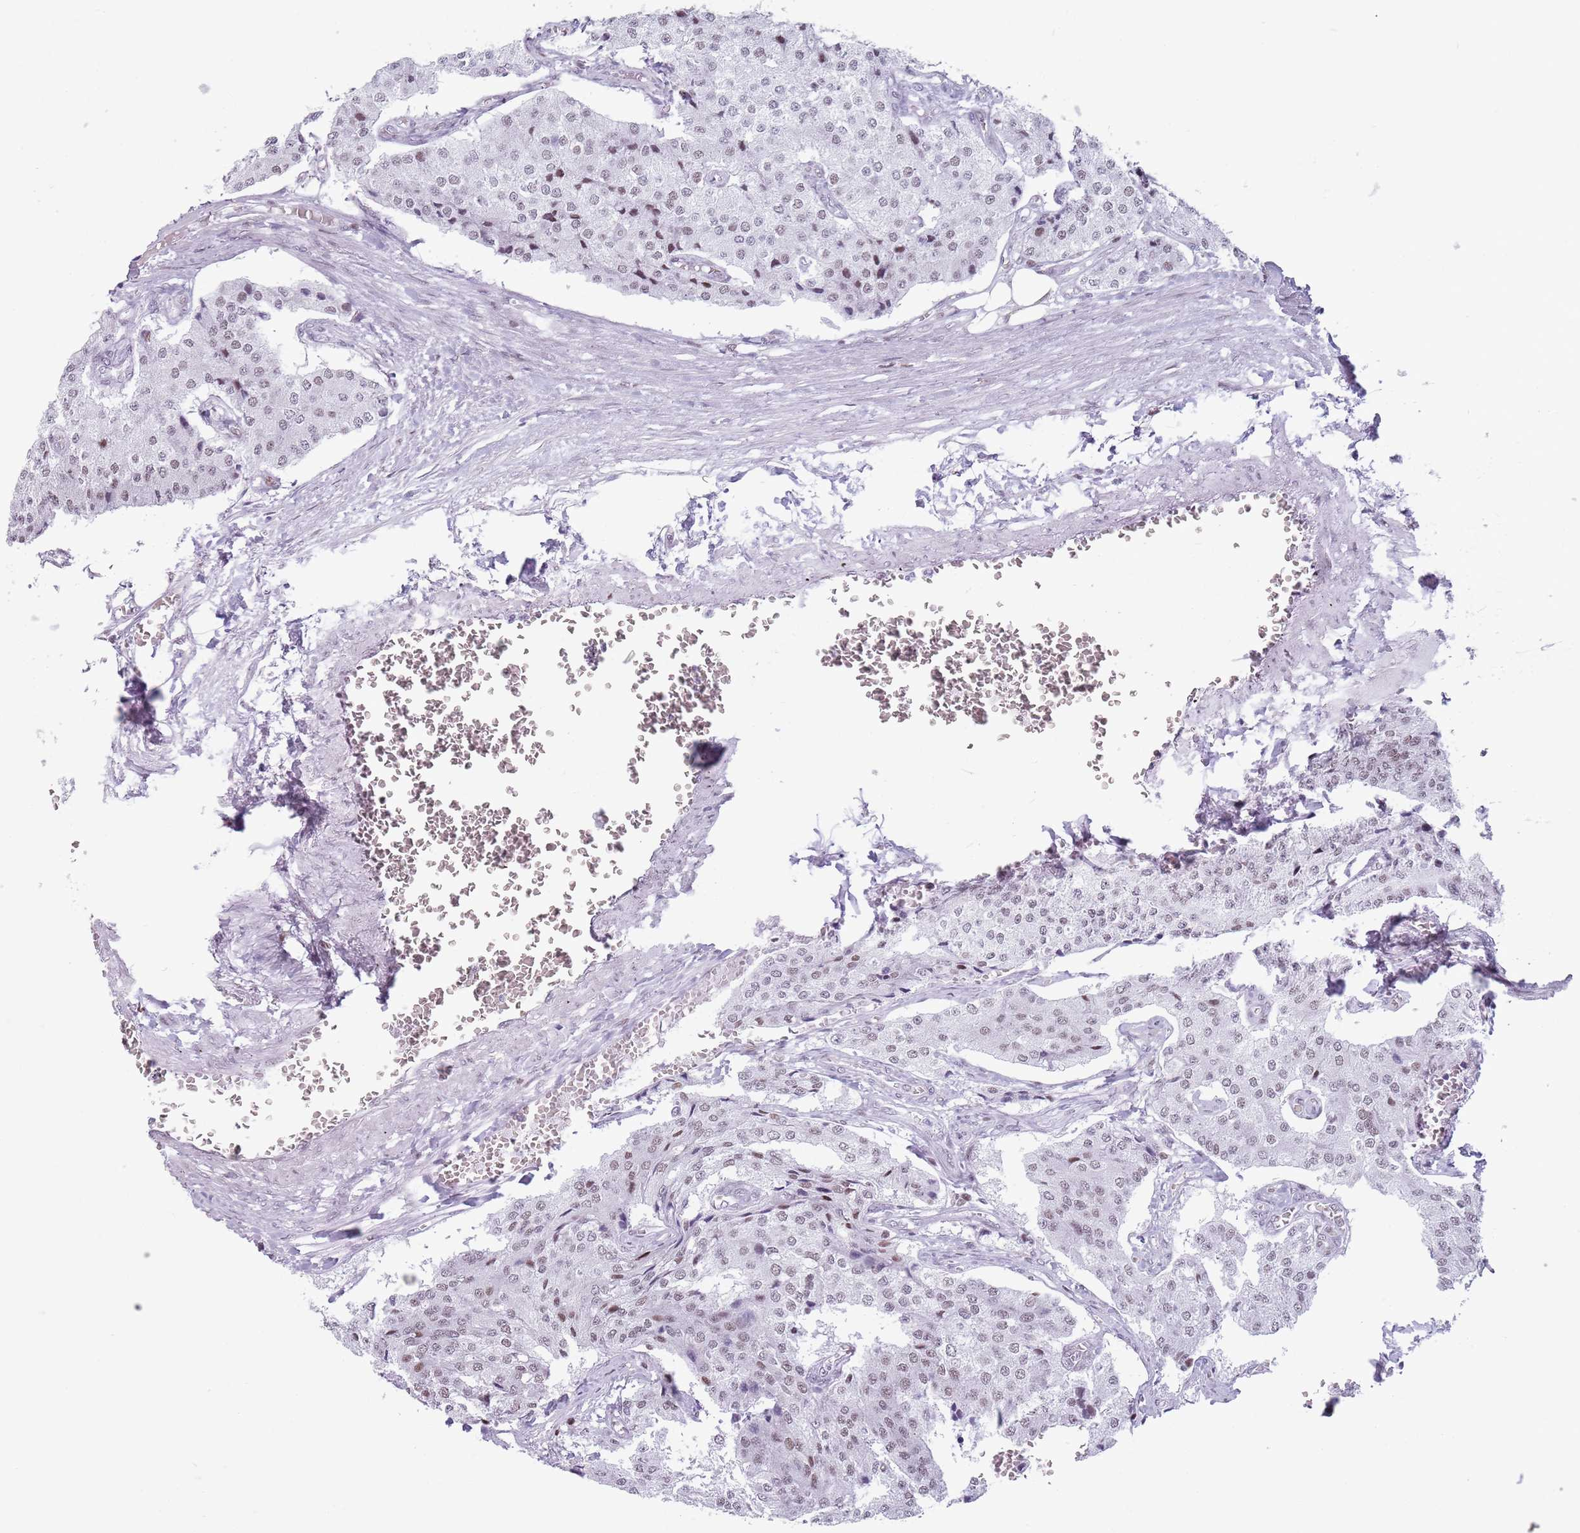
{"staining": {"intensity": "weak", "quantity": "<25%", "location": "nuclear"}, "tissue": "carcinoid", "cell_type": "Tumor cells", "image_type": "cancer", "snomed": [{"axis": "morphology", "description": "Carcinoid, malignant, NOS"}, {"axis": "topography", "description": "Colon"}], "caption": "Immunohistochemistry (IHC) photomicrograph of neoplastic tissue: carcinoid stained with DAB demonstrates no significant protein expression in tumor cells. (DAB (3,3'-diaminobenzidine) immunohistochemistry (IHC) visualized using brightfield microscopy, high magnification).", "gene": "FAM104B", "patient": {"sex": "female", "age": 52}}